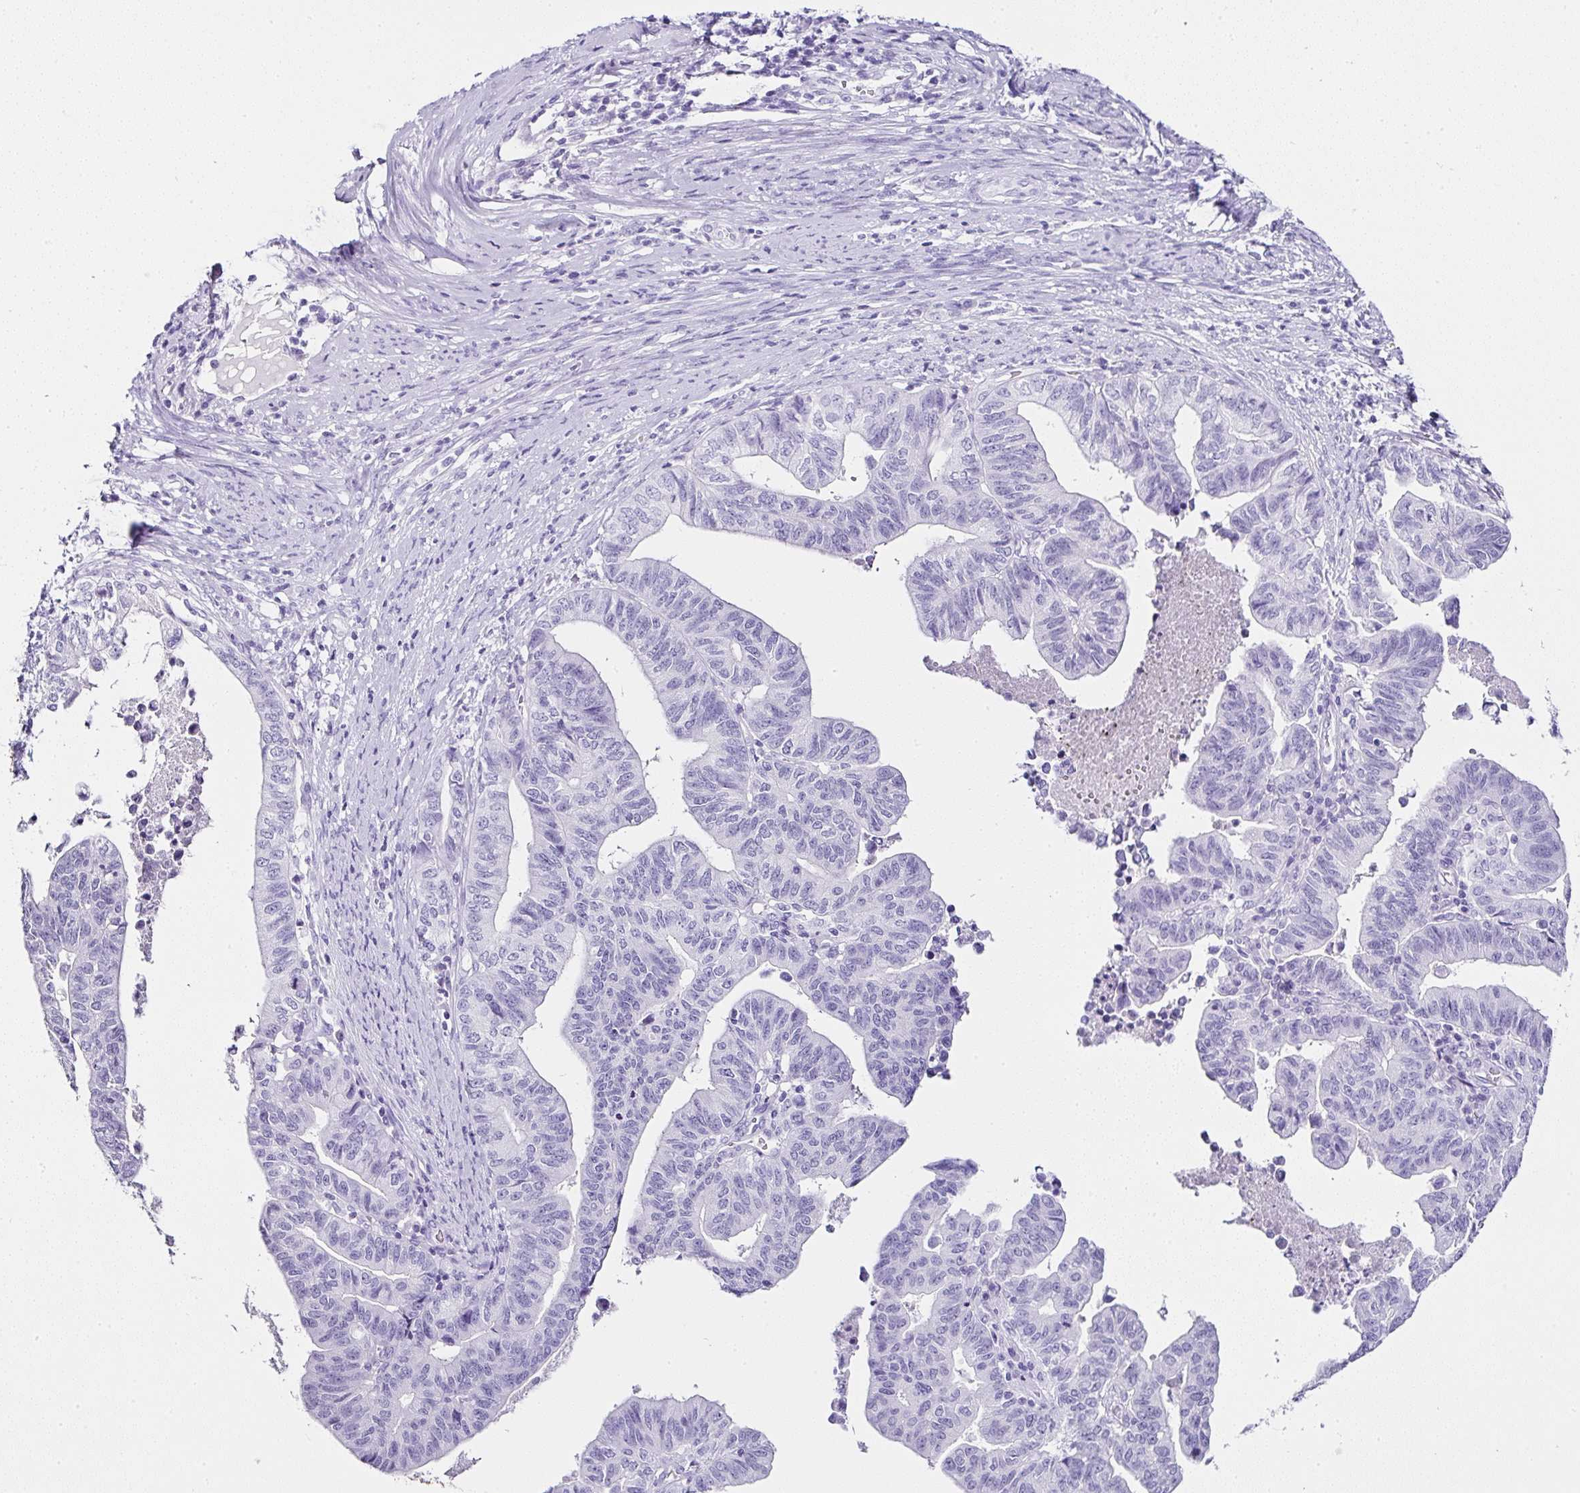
{"staining": {"intensity": "negative", "quantity": "none", "location": "none"}, "tissue": "endometrial cancer", "cell_type": "Tumor cells", "image_type": "cancer", "snomed": [{"axis": "morphology", "description": "Adenocarcinoma, NOS"}, {"axis": "topography", "description": "Endometrium"}], "caption": "The immunohistochemistry image has no significant positivity in tumor cells of endometrial adenocarcinoma tissue.", "gene": "SERPINB3", "patient": {"sex": "female", "age": 65}}